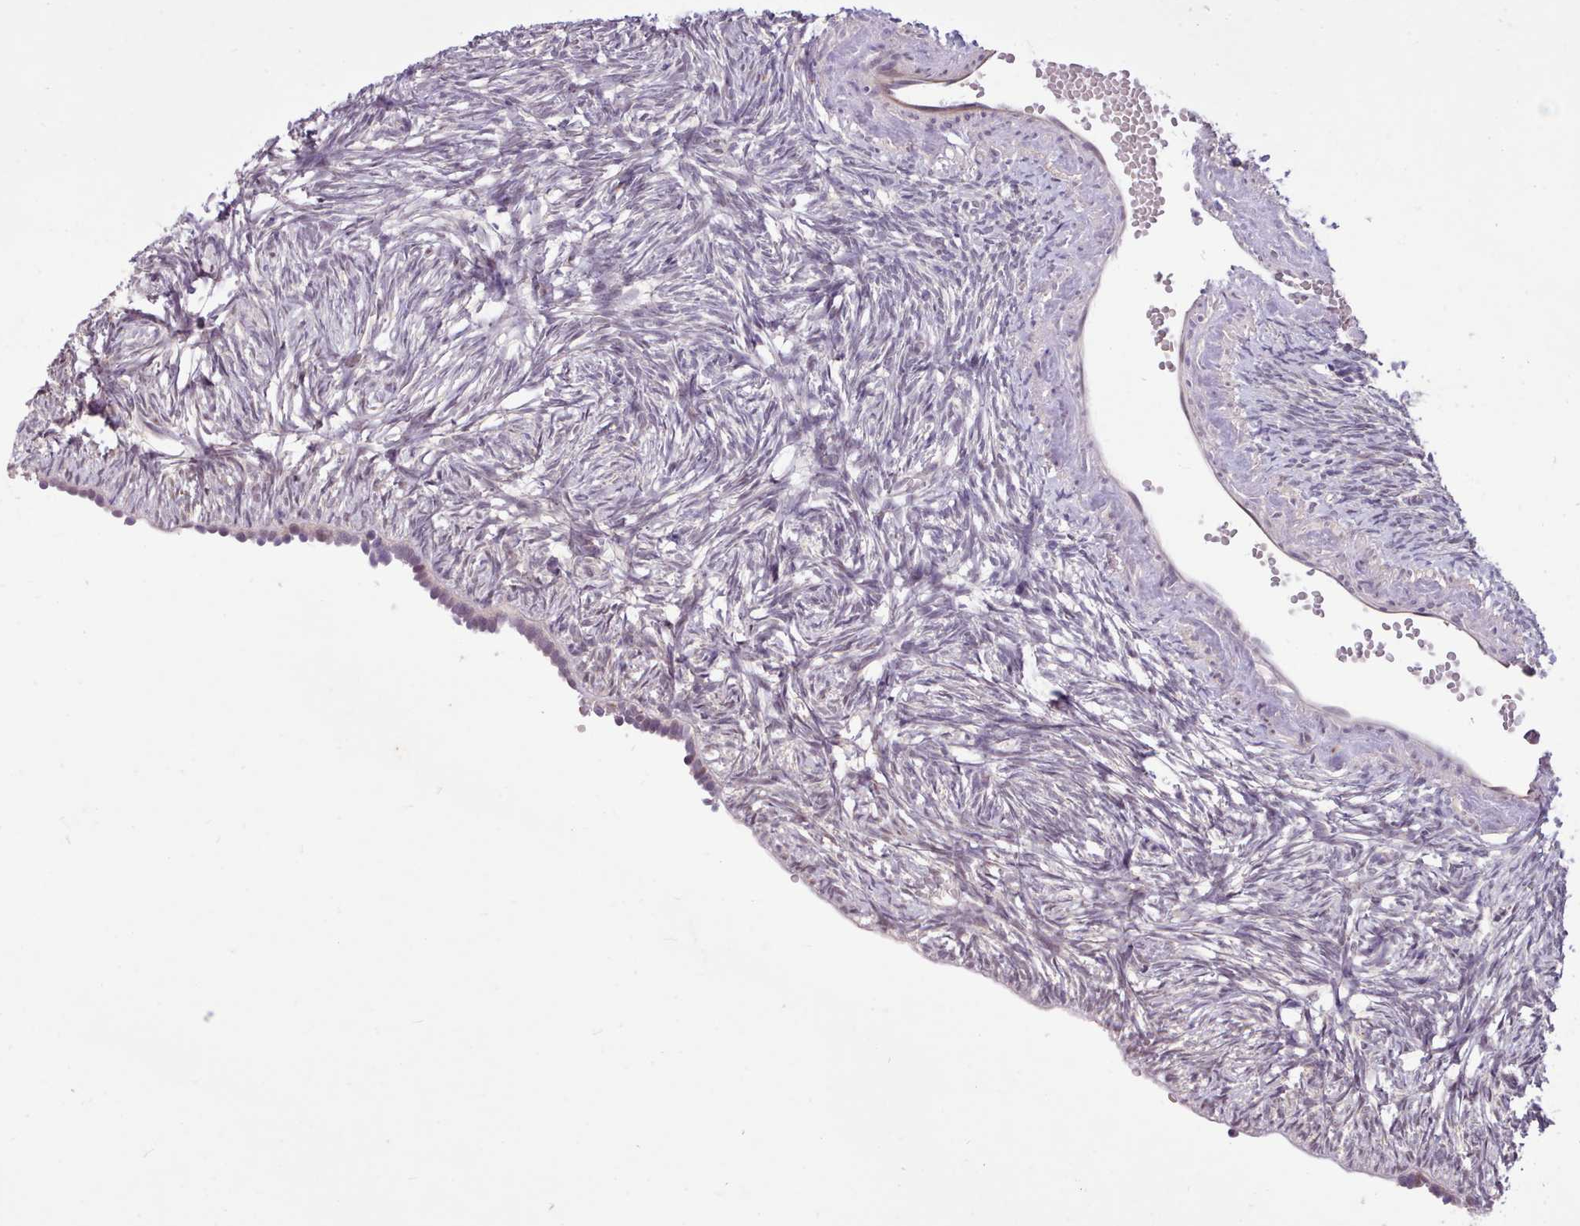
{"staining": {"intensity": "negative", "quantity": "none", "location": "none"}, "tissue": "ovary", "cell_type": "Ovarian stroma cells", "image_type": "normal", "snomed": [{"axis": "morphology", "description": "Normal tissue, NOS"}, {"axis": "topography", "description": "Ovary"}], "caption": "The micrograph exhibits no staining of ovarian stroma cells in benign ovary.", "gene": "ZNF607", "patient": {"sex": "female", "age": 51}}